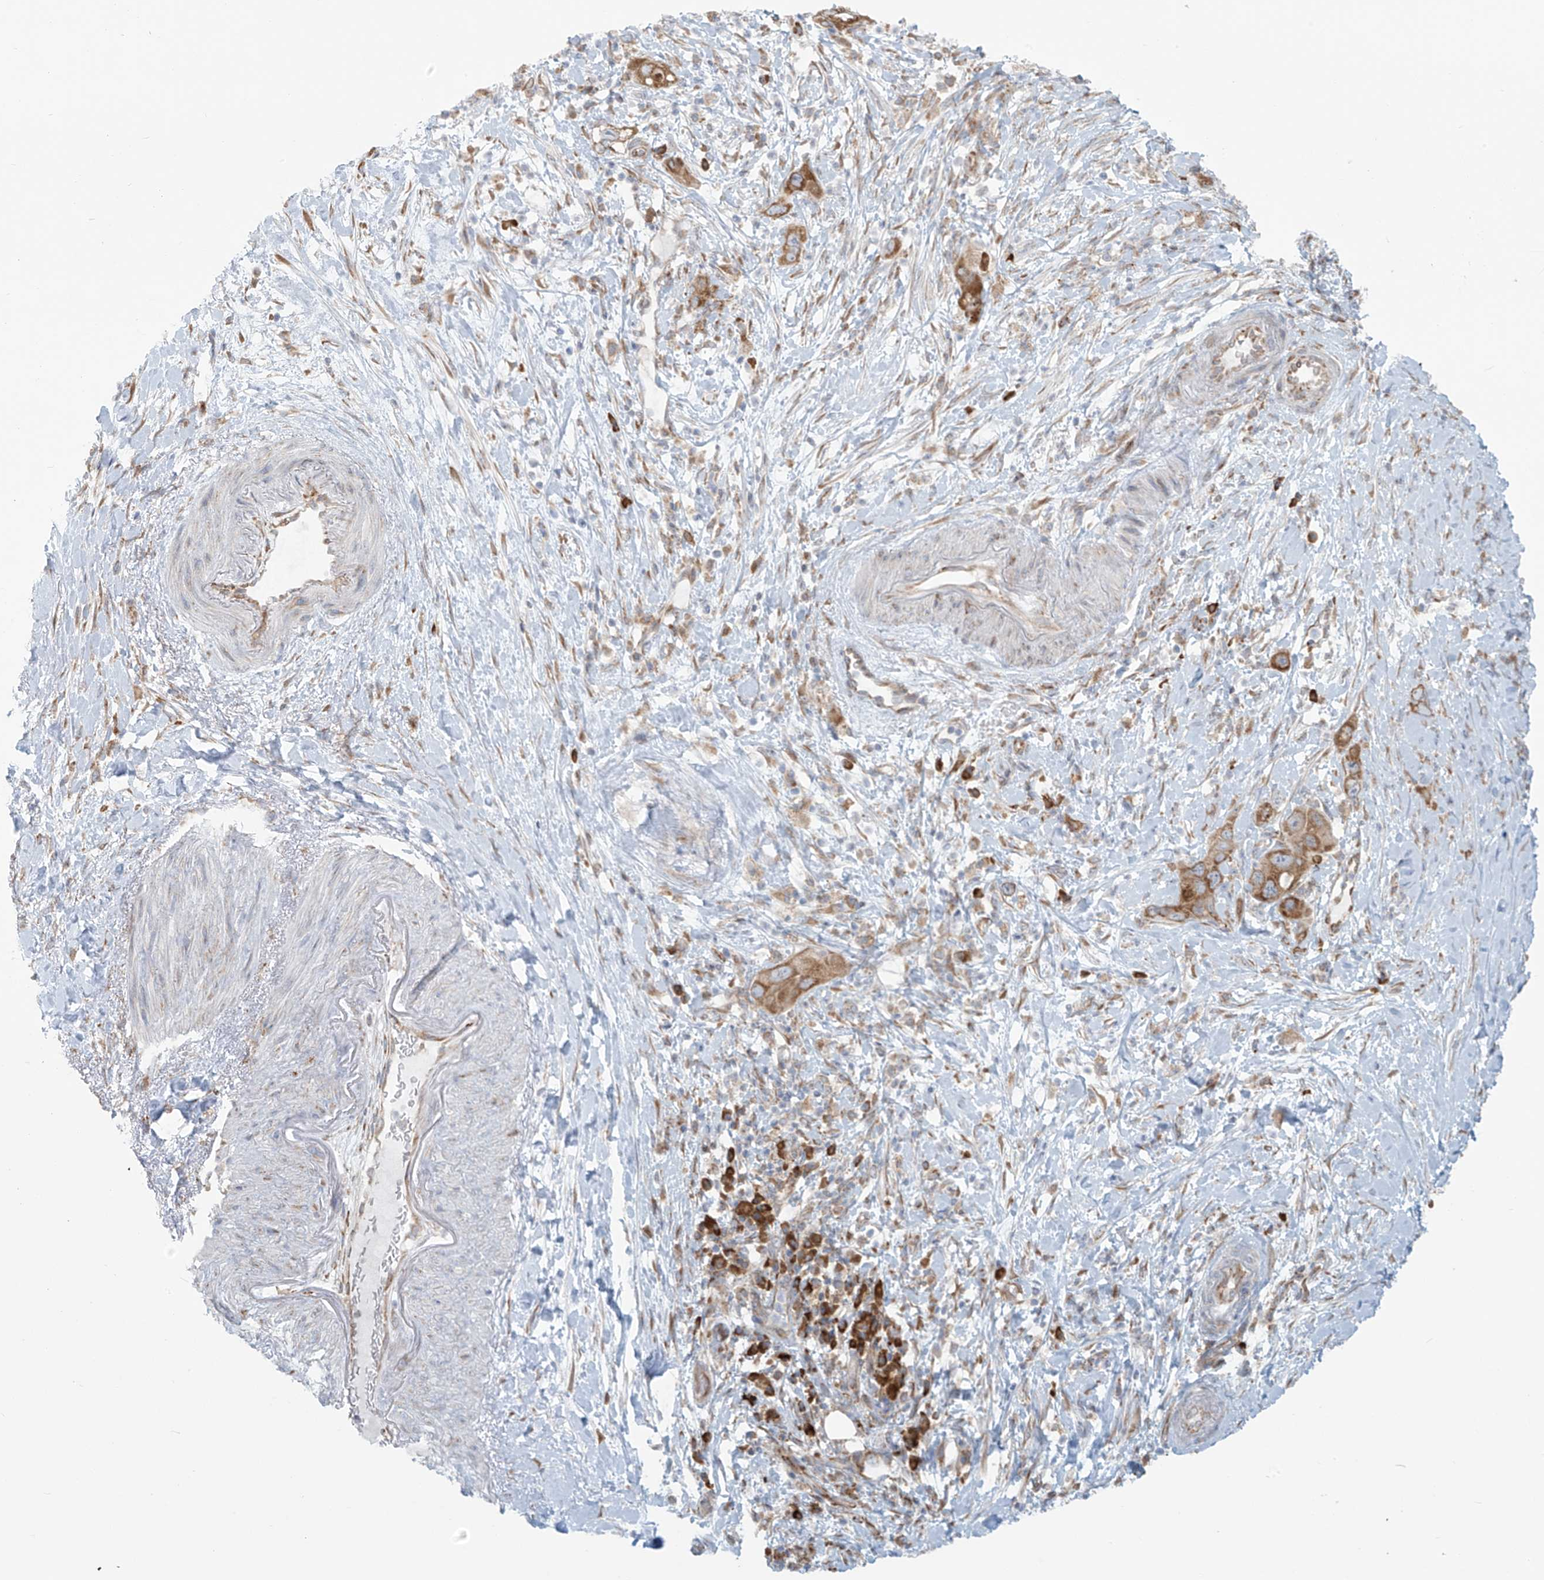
{"staining": {"intensity": "moderate", "quantity": ">75%", "location": "cytoplasmic/membranous"}, "tissue": "pancreatic cancer", "cell_type": "Tumor cells", "image_type": "cancer", "snomed": [{"axis": "morphology", "description": "Adenocarcinoma, NOS"}, {"axis": "topography", "description": "Pancreas"}], "caption": "An image of human pancreatic cancer (adenocarcinoma) stained for a protein shows moderate cytoplasmic/membranous brown staining in tumor cells.", "gene": "KATNIP", "patient": {"sex": "female", "age": 71}}